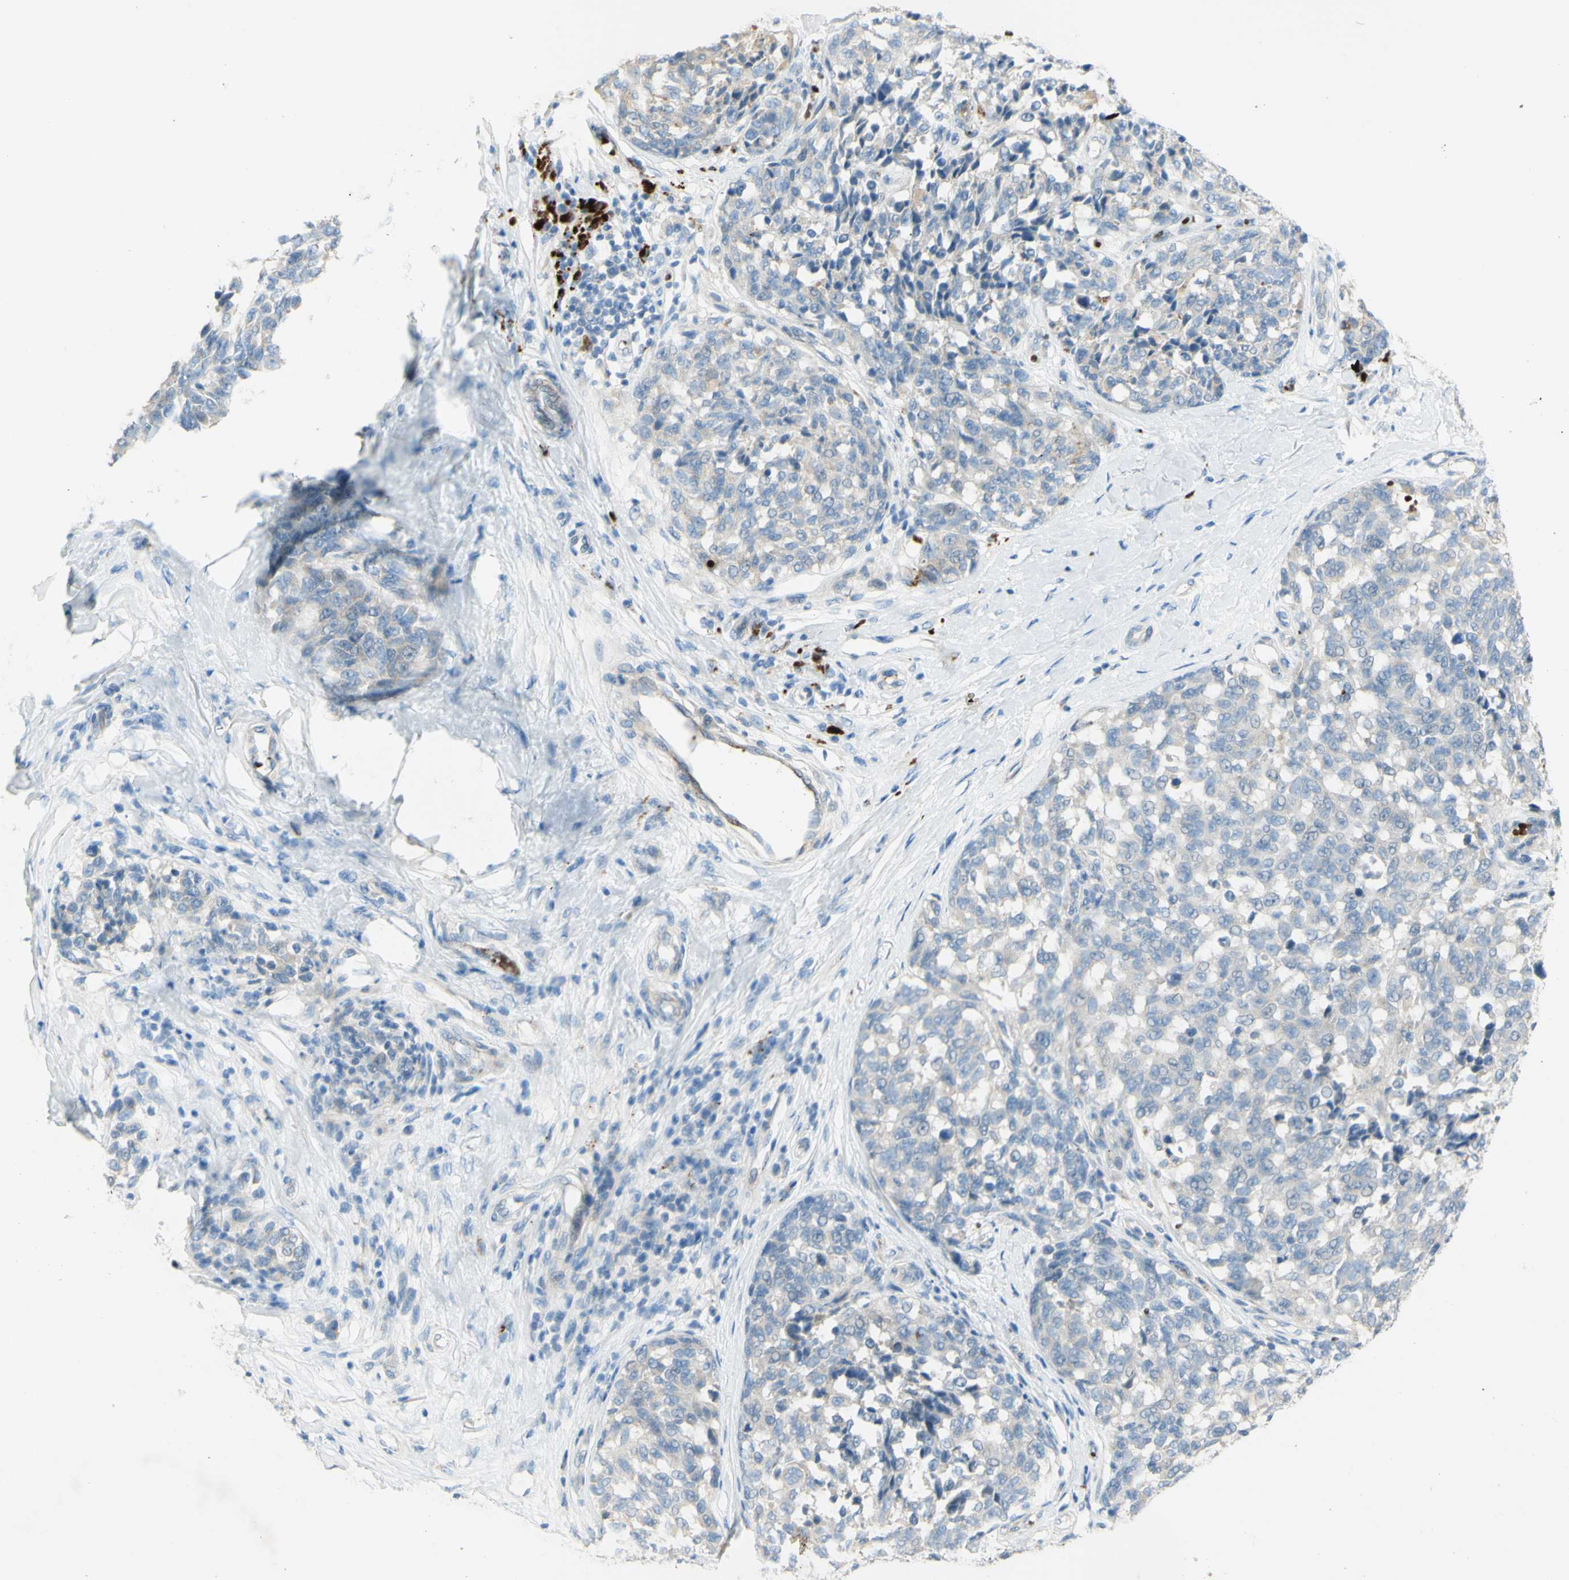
{"staining": {"intensity": "weak", "quantity": "<25%", "location": "cytoplasmic/membranous"}, "tissue": "melanoma", "cell_type": "Tumor cells", "image_type": "cancer", "snomed": [{"axis": "morphology", "description": "Malignant melanoma, NOS"}, {"axis": "topography", "description": "Skin"}], "caption": "IHC of malignant melanoma reveals no staining in tumor cells.", "gene": "GAN", "patient": {"sex": "female", "age": 64}}